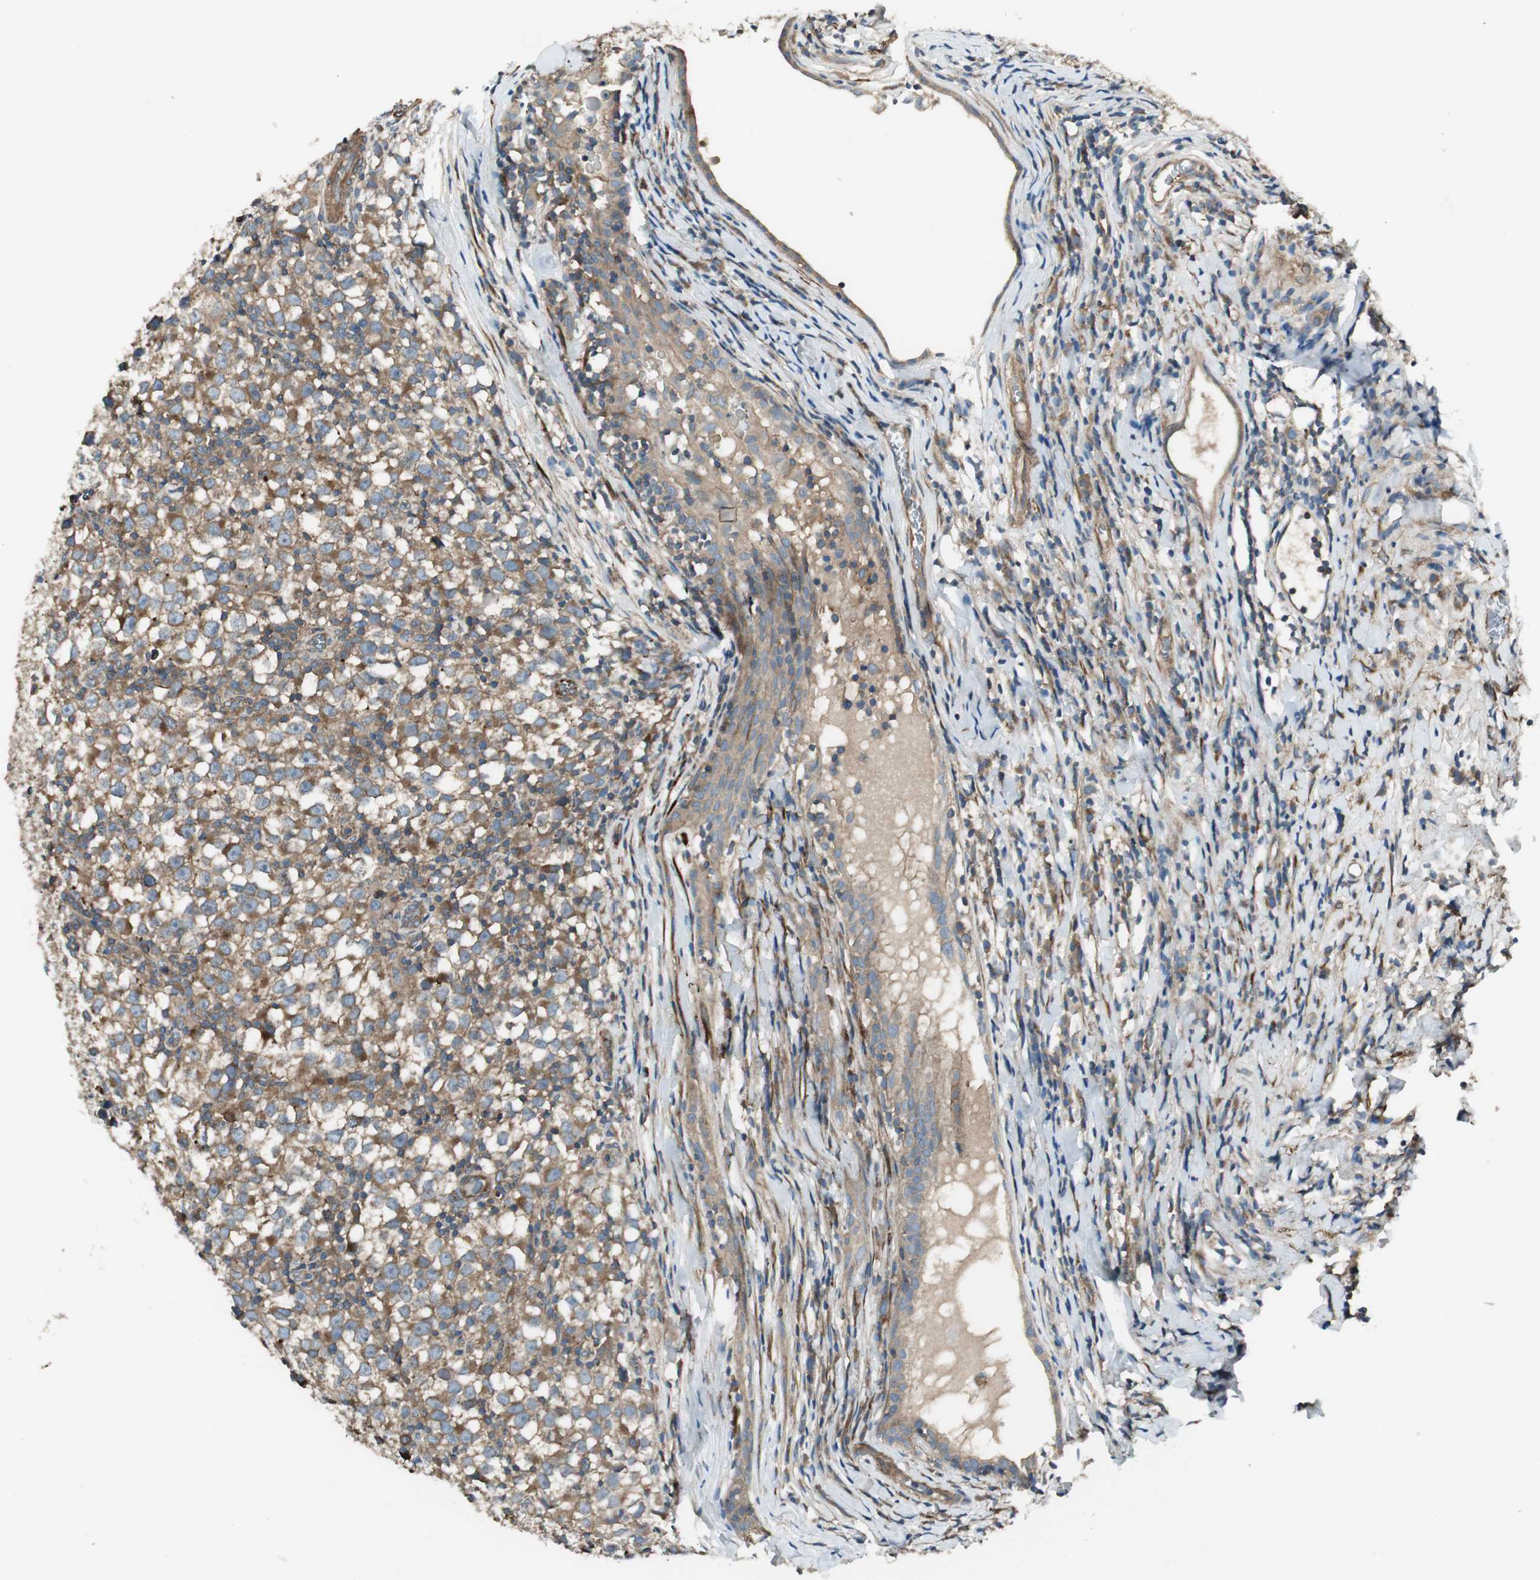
{"staining": {"intensity": "moderate", "quantity": ">75%", "location": "cytoplasmic/membranous"}, "tissue": "testis cancer", "cell_type": "Tumor cells", "image_type": "cancer", "snomed": [{"axis": "morphology", "description": "Seminoma, NOS"}, {"axis": "topography", "description": "Testis"}], "caption": "Testis seminoma stained for a protein shows moderate cytoplasmic/membranous positivity in tumor cells.", "gene": "PRKG1", "patient": {"sex": "male", "age": 65}}